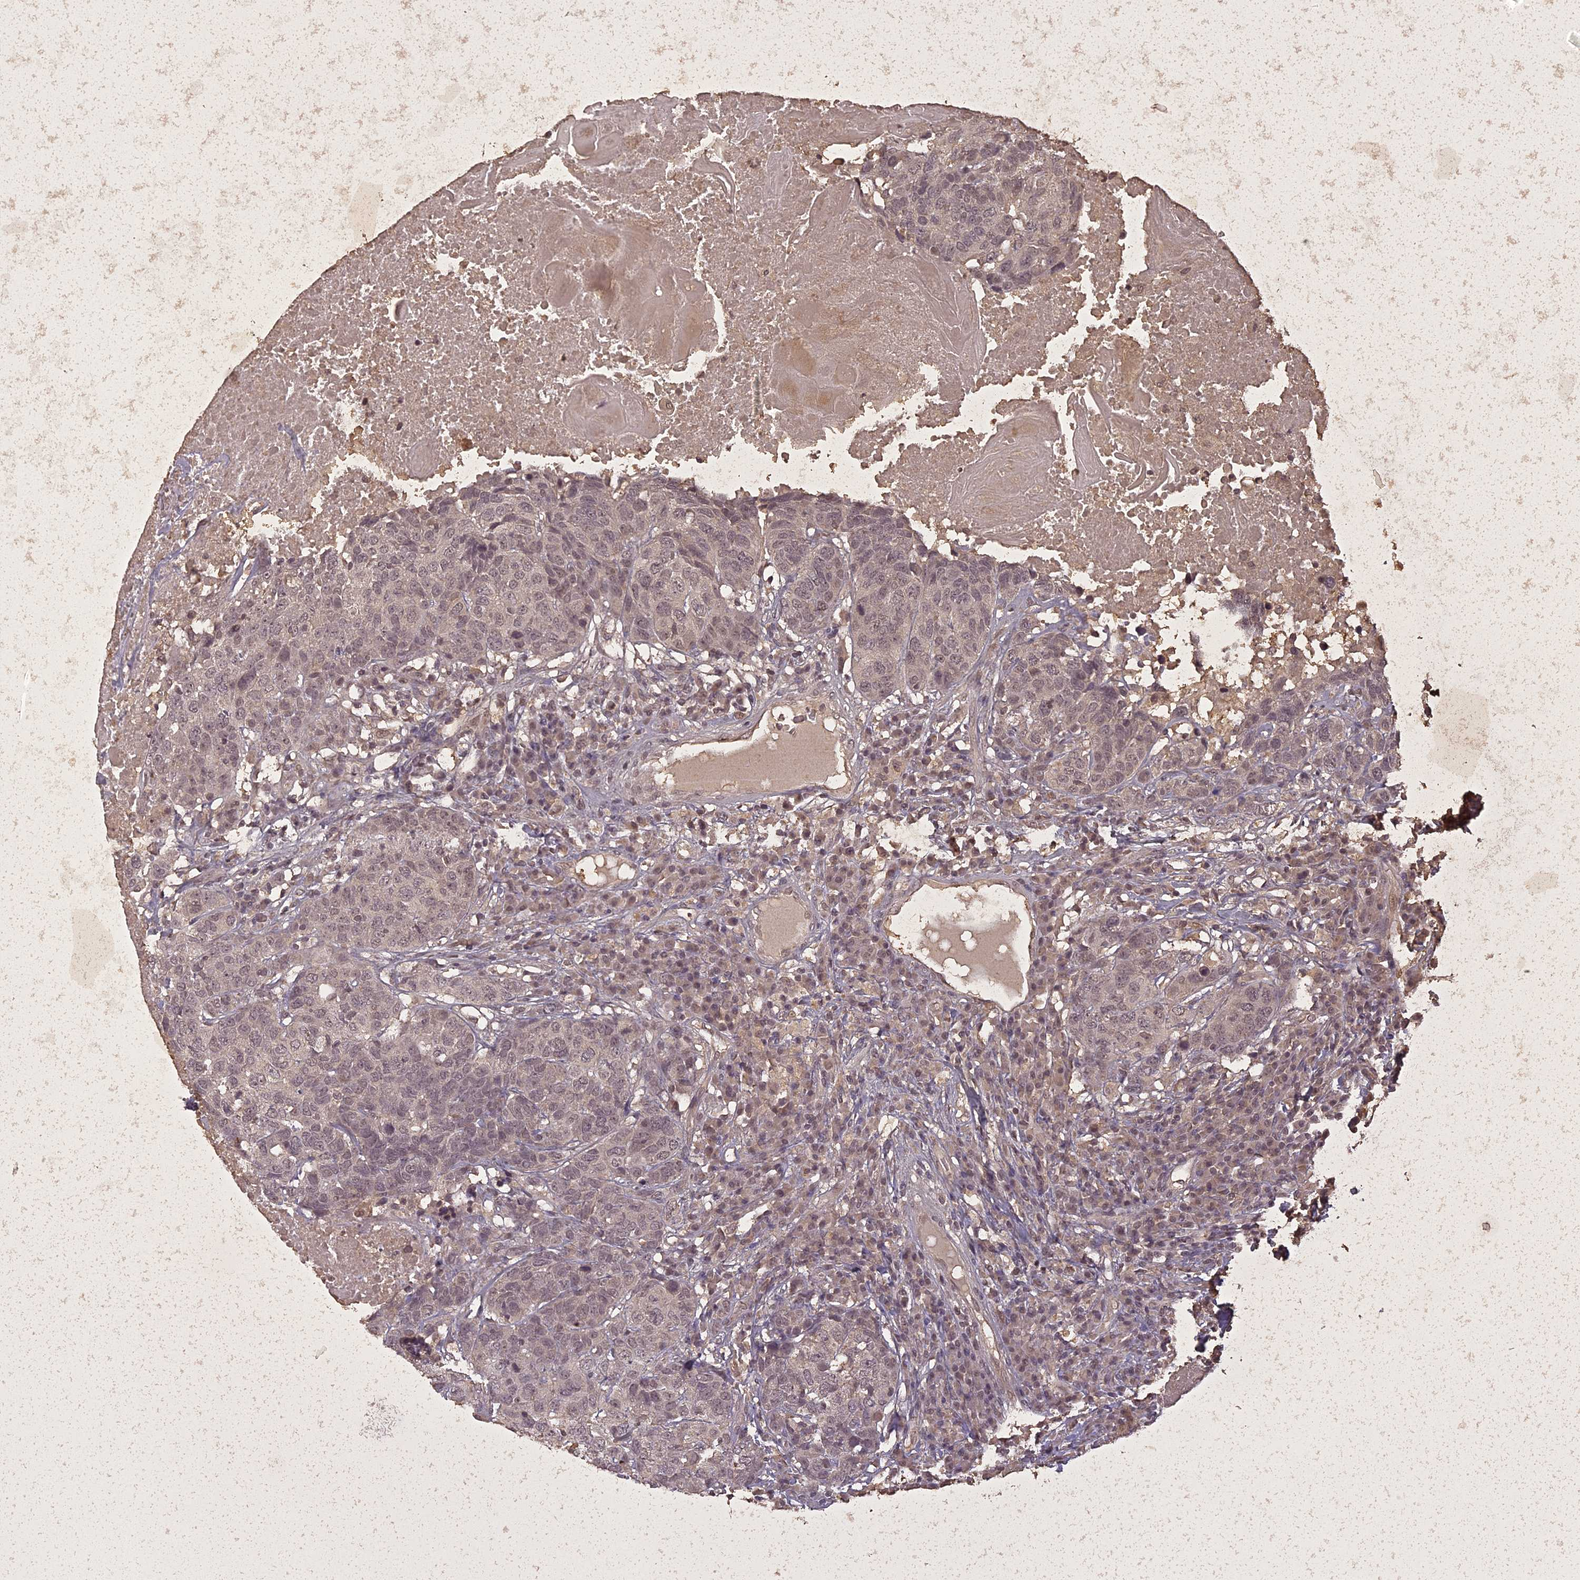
{"staining": {"intensity": "weak", "quantity": "<25%", "location": "cytoplasmic/membranous"}, "tissue": "head and neck cancer", "cell_type": "Tumor cells", "image_type": "cancer", "snomed": [{"axis": "morphology", "description": "Squamous cell carcinoma, NOS"}, {"axis": "topography", "description": "Head-Neck"}], "caption": "Squamous cell carcinoma (head and neck) was stained to show a protein in brown. There is no significant positivity in tumor cells.", "gene": "LIN37", "patient": {"sex": "male", "age": 66}}